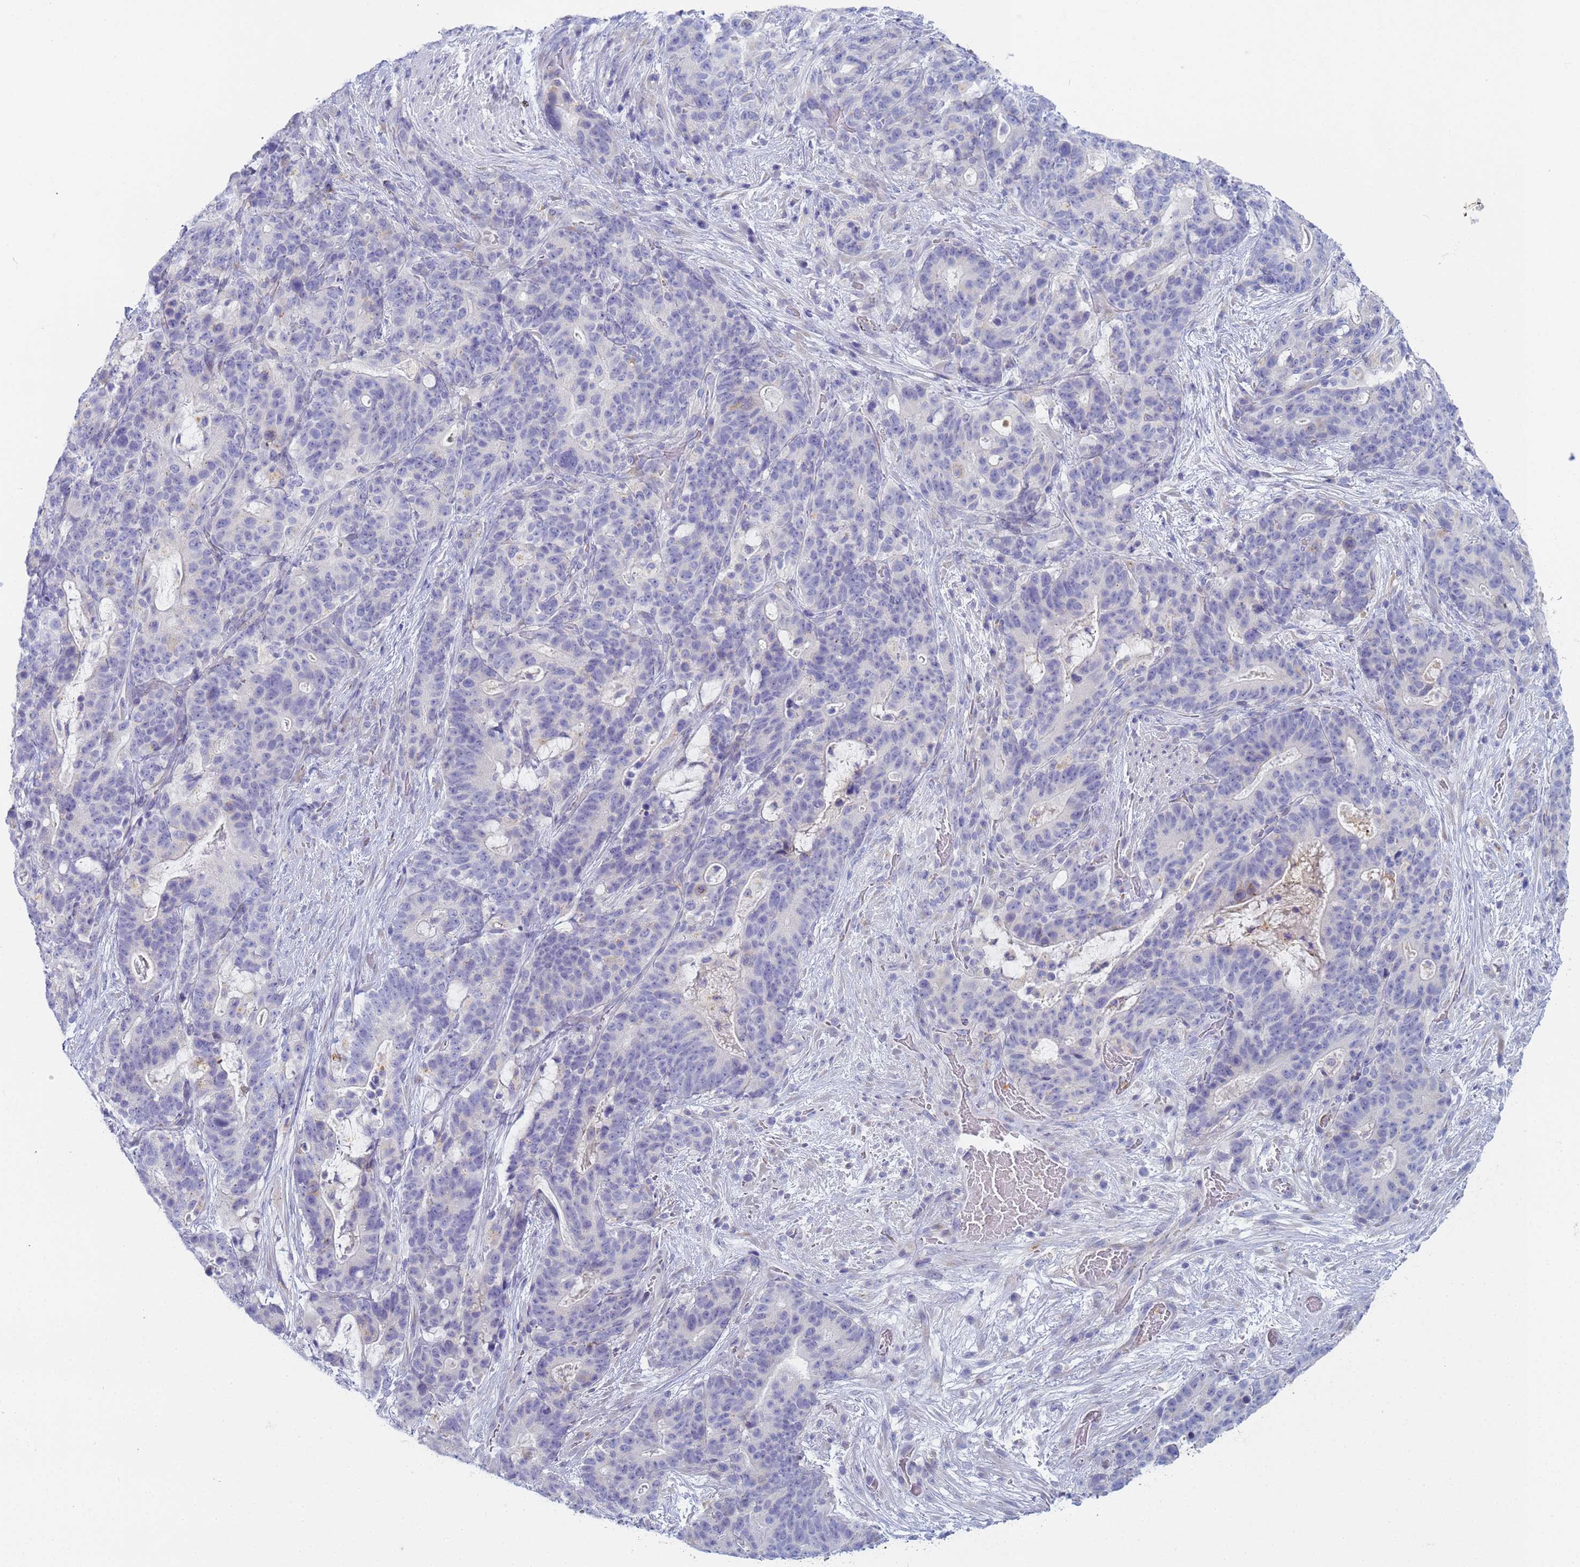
{"staining": {"intensity": "negative", "quantity": "none", "location": "none"}, "tissue": "stomach cancer", "cell_type": "Tumor cells", "image_type": "cancer", "snomed": [{"axis": "morphology", "description": "Normal tissue, NOS"}, {"axis": "morphology", "description": "Adenocarcinoma, NOS"}, {"axis": "topography", "description": "Stomach"}], "caption": "Tumor cells show no significant expression in adenocarcinoma (stomach).", "gene": "CR1", "patient": {"sex": "female", "age": 64}}